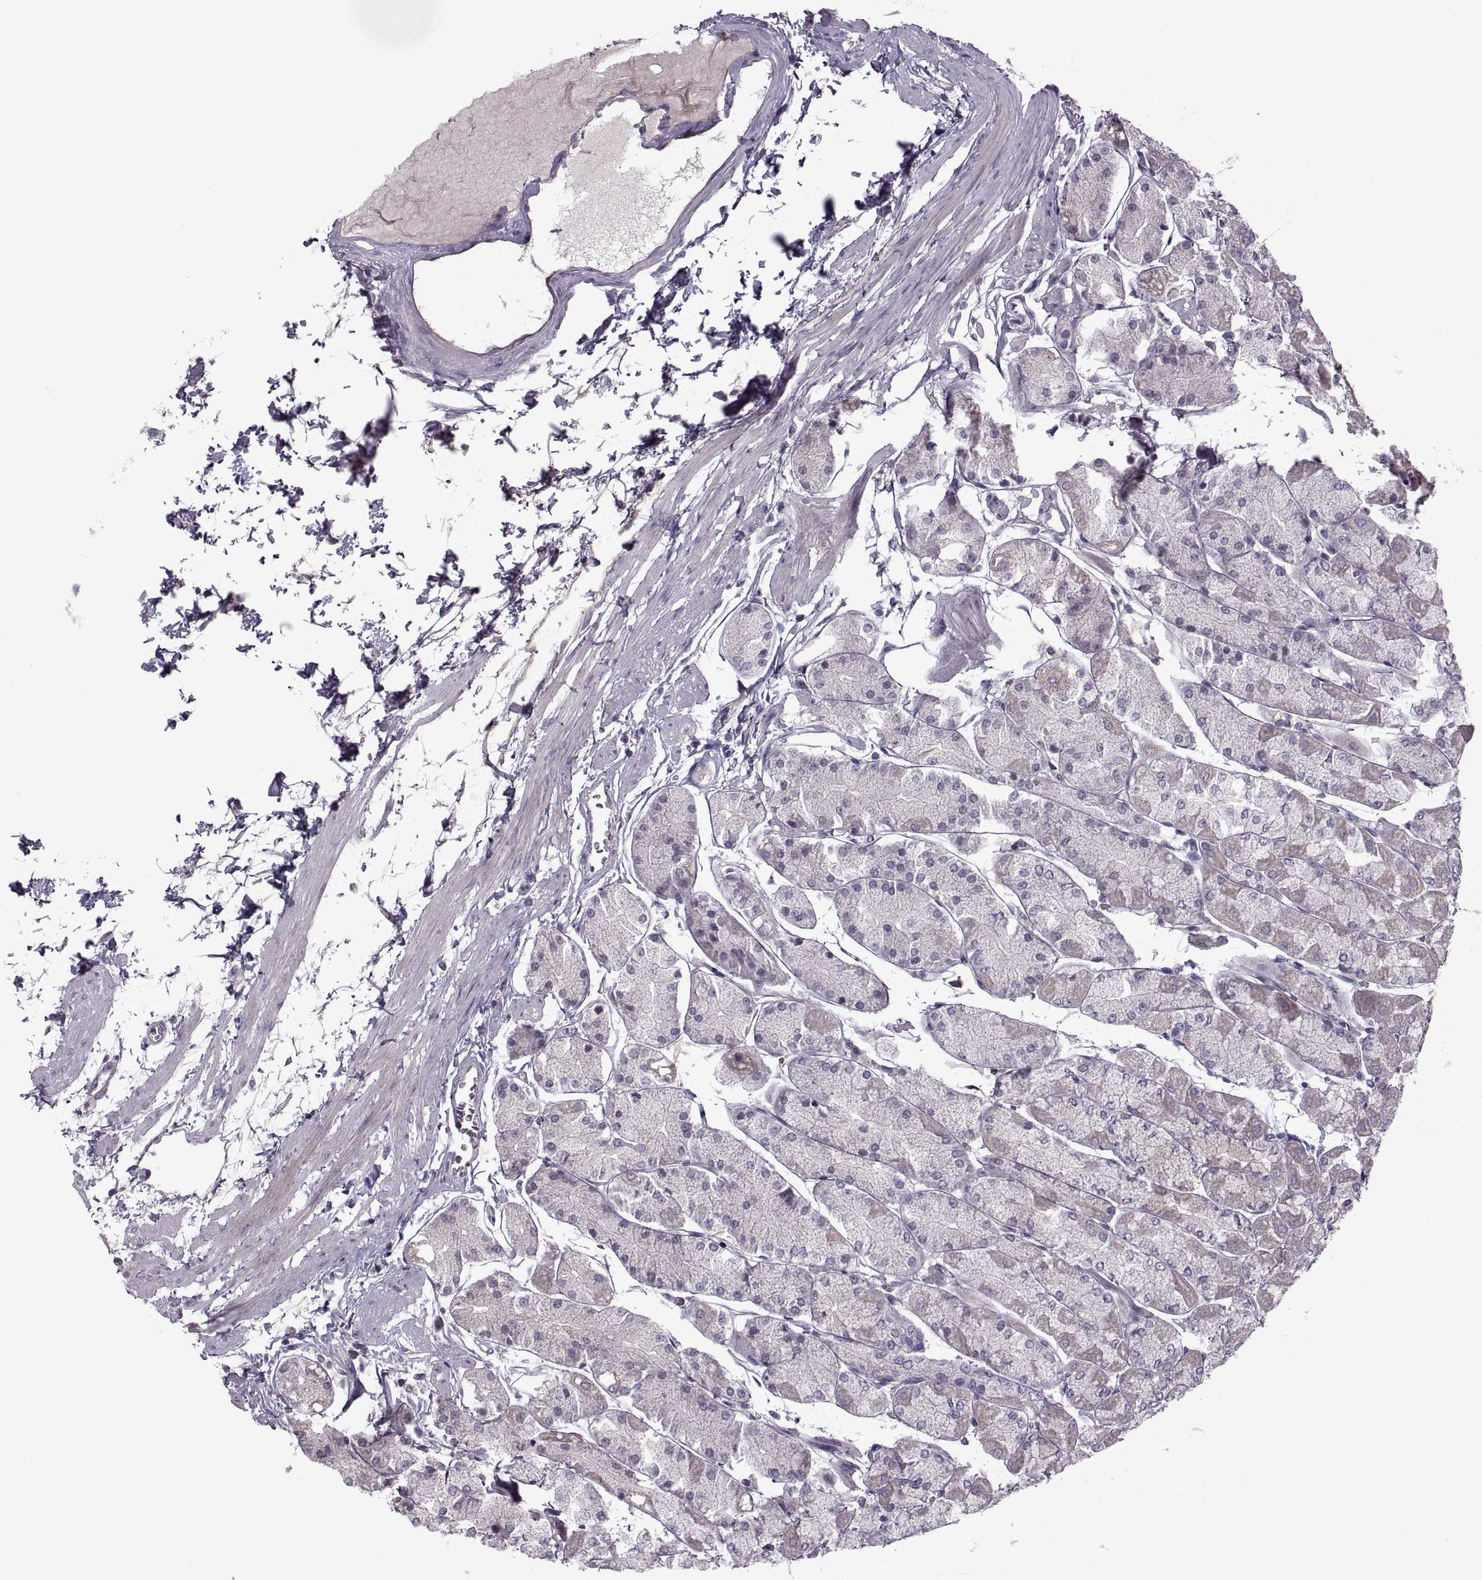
{"staining": {"intensity": "weak", "quantity": "<25%", "location": "cytoplasmic/membranous"}, "tissue": "stomach", "cell_type": "Glandular cells", "image_type": "normal", "snomed": [{"axis": "morphology", "description": "Normal tissue, NOS"}, {"axis": "topography", "description": "Stomach, upper"}], "caption": "The histopathology image reveals no significant expression in glandular cells of stomach. The staining is performed using DAB (3,3'-diaminobenzidine) brown chromogen with nuclei counter-stained in using hematoxylin.", "gene": "ODF3", "patient": {"sex": "male", "age": 60}}